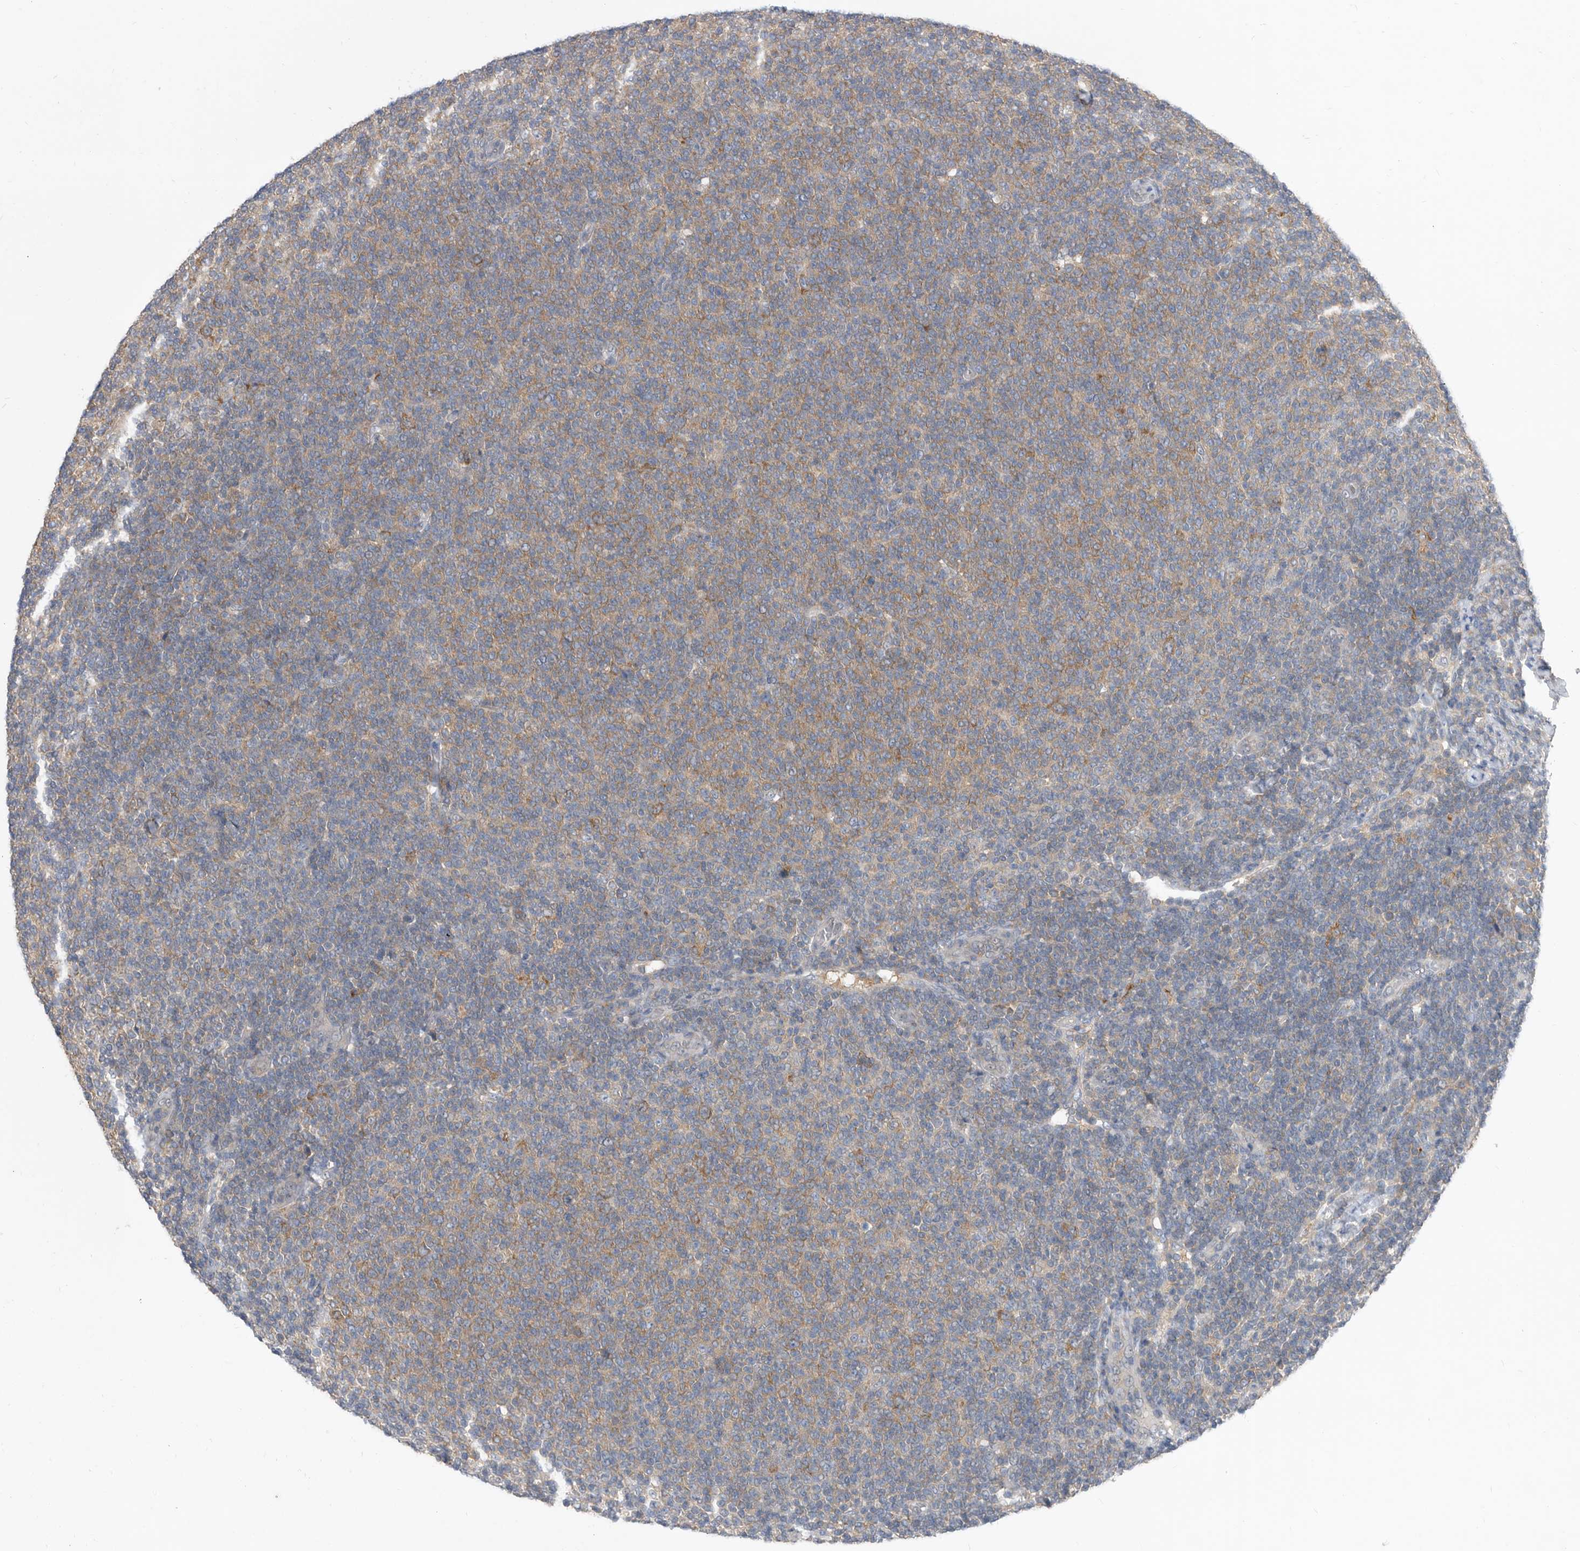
{"staining": {"intensity": "moderate", "quantity": "25%-75%", "location": "cytoplasmic/membranous"}, "tissue": "lymphoma", "cell_type": "Tumor cells", "image_type": "cancer", "snomed": [{"axis": "morphology", "description": "Malignant lymphoma, non-Hodgkin's type, Low grade"}, {"axis": "topography", "description": "Lymph node"}], "caption": "This is an image of immunohistochemistry (IHC) staining of lymphoma, which shows moderate positivity in the cytoplasmic/membranous of tumor cells.", "gene": "CCT4", "patient": {"sex": "male", "age": 66}}